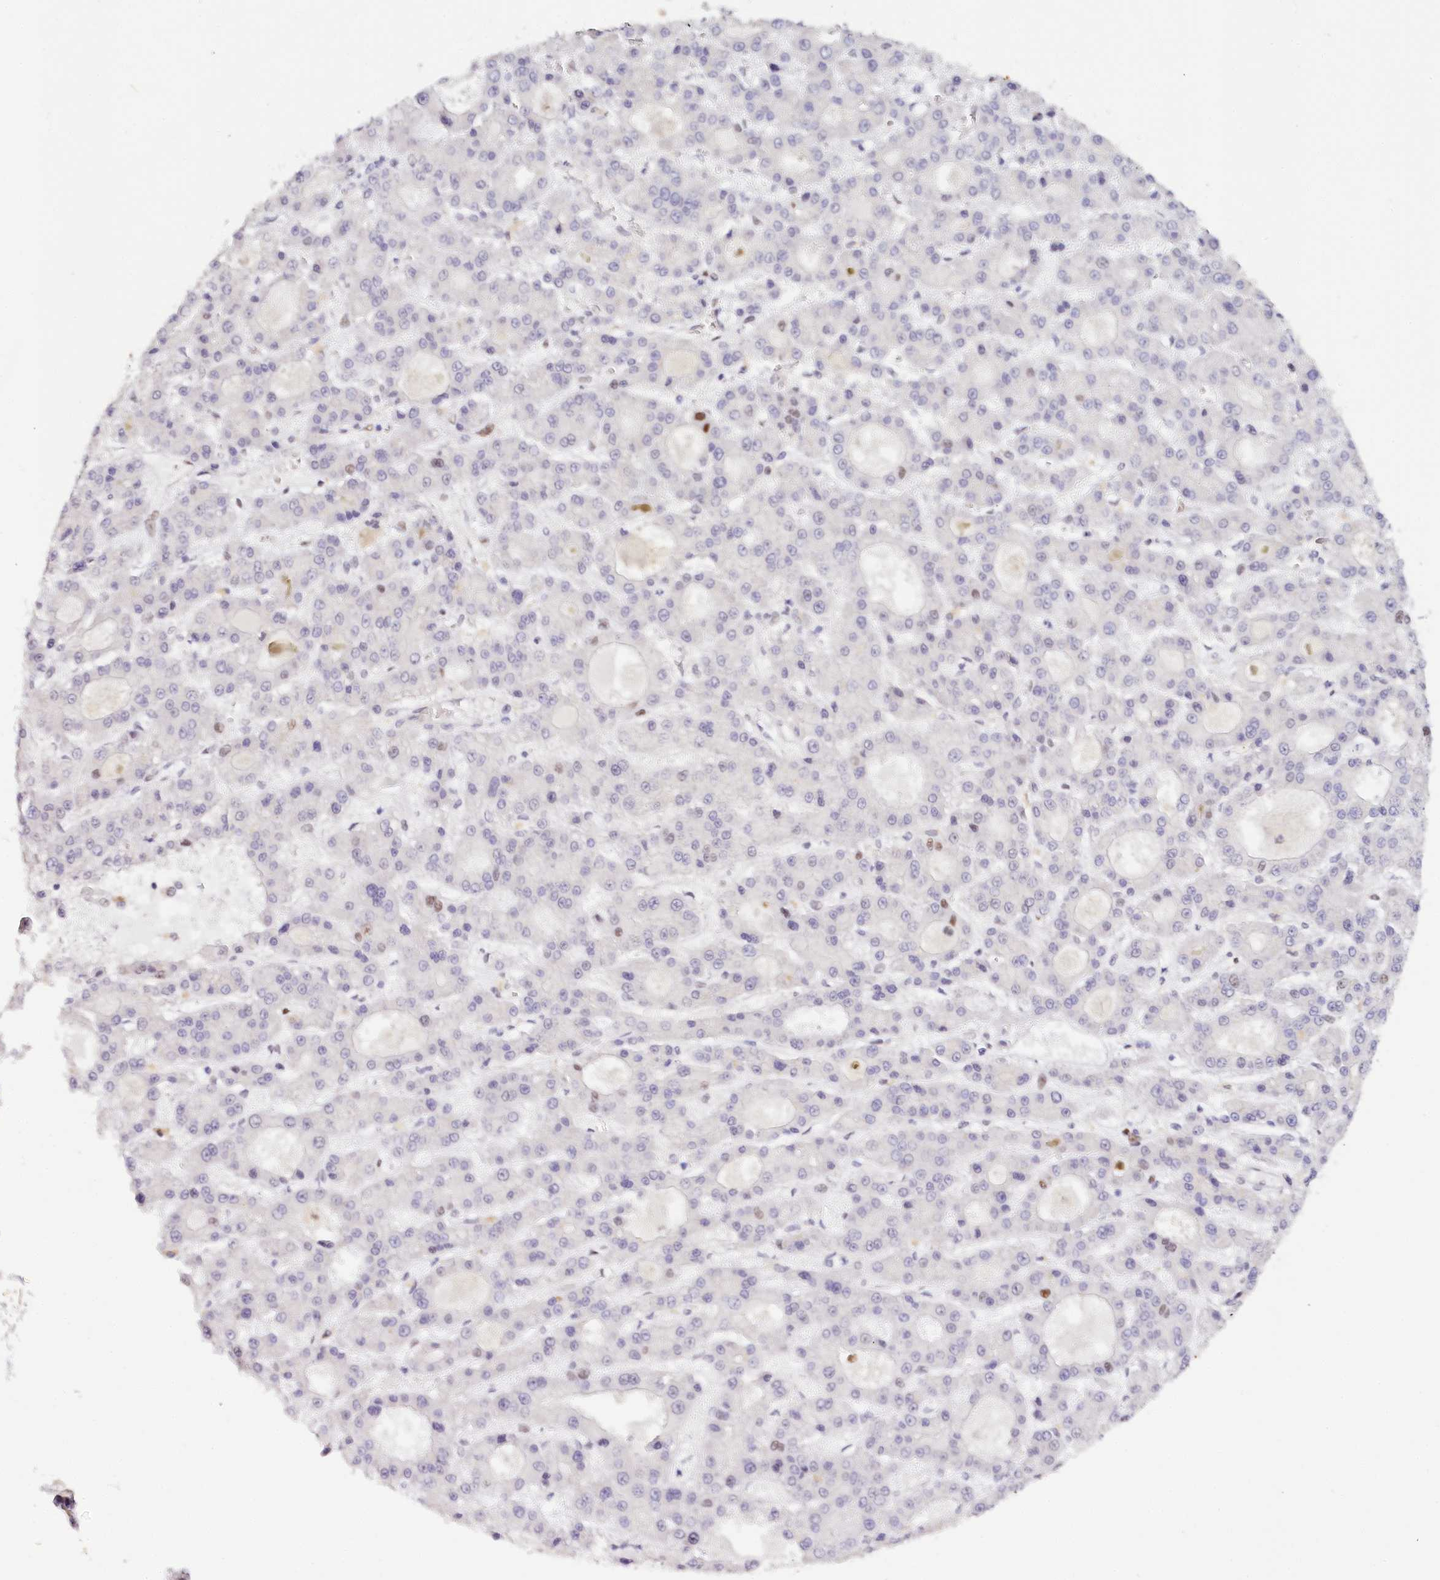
{"staining": {"intensity": "negative", "quantity": "none", "location": "none"}, "tissue": "liver cancer", "cell_type": "Tumor cells", "image_type": "cancer", "snomed": [{"axis": "morphology", "description": "Carcinoma, Hepatocellular, NOS"}, {"axis": "topography", "description": "Liver"}], "caption": "An immunohistochemistry micrograph of hepatocellular carcinoma (liver) is shown. There is no staining in tumor cells of hepatocellular carcinoma (liver). (Brightfield microscopy of DAB immunohistochemistry (IHC) at high magnification).", "gene": "TP53", "patient": {"sex": "male", "age": 70}}